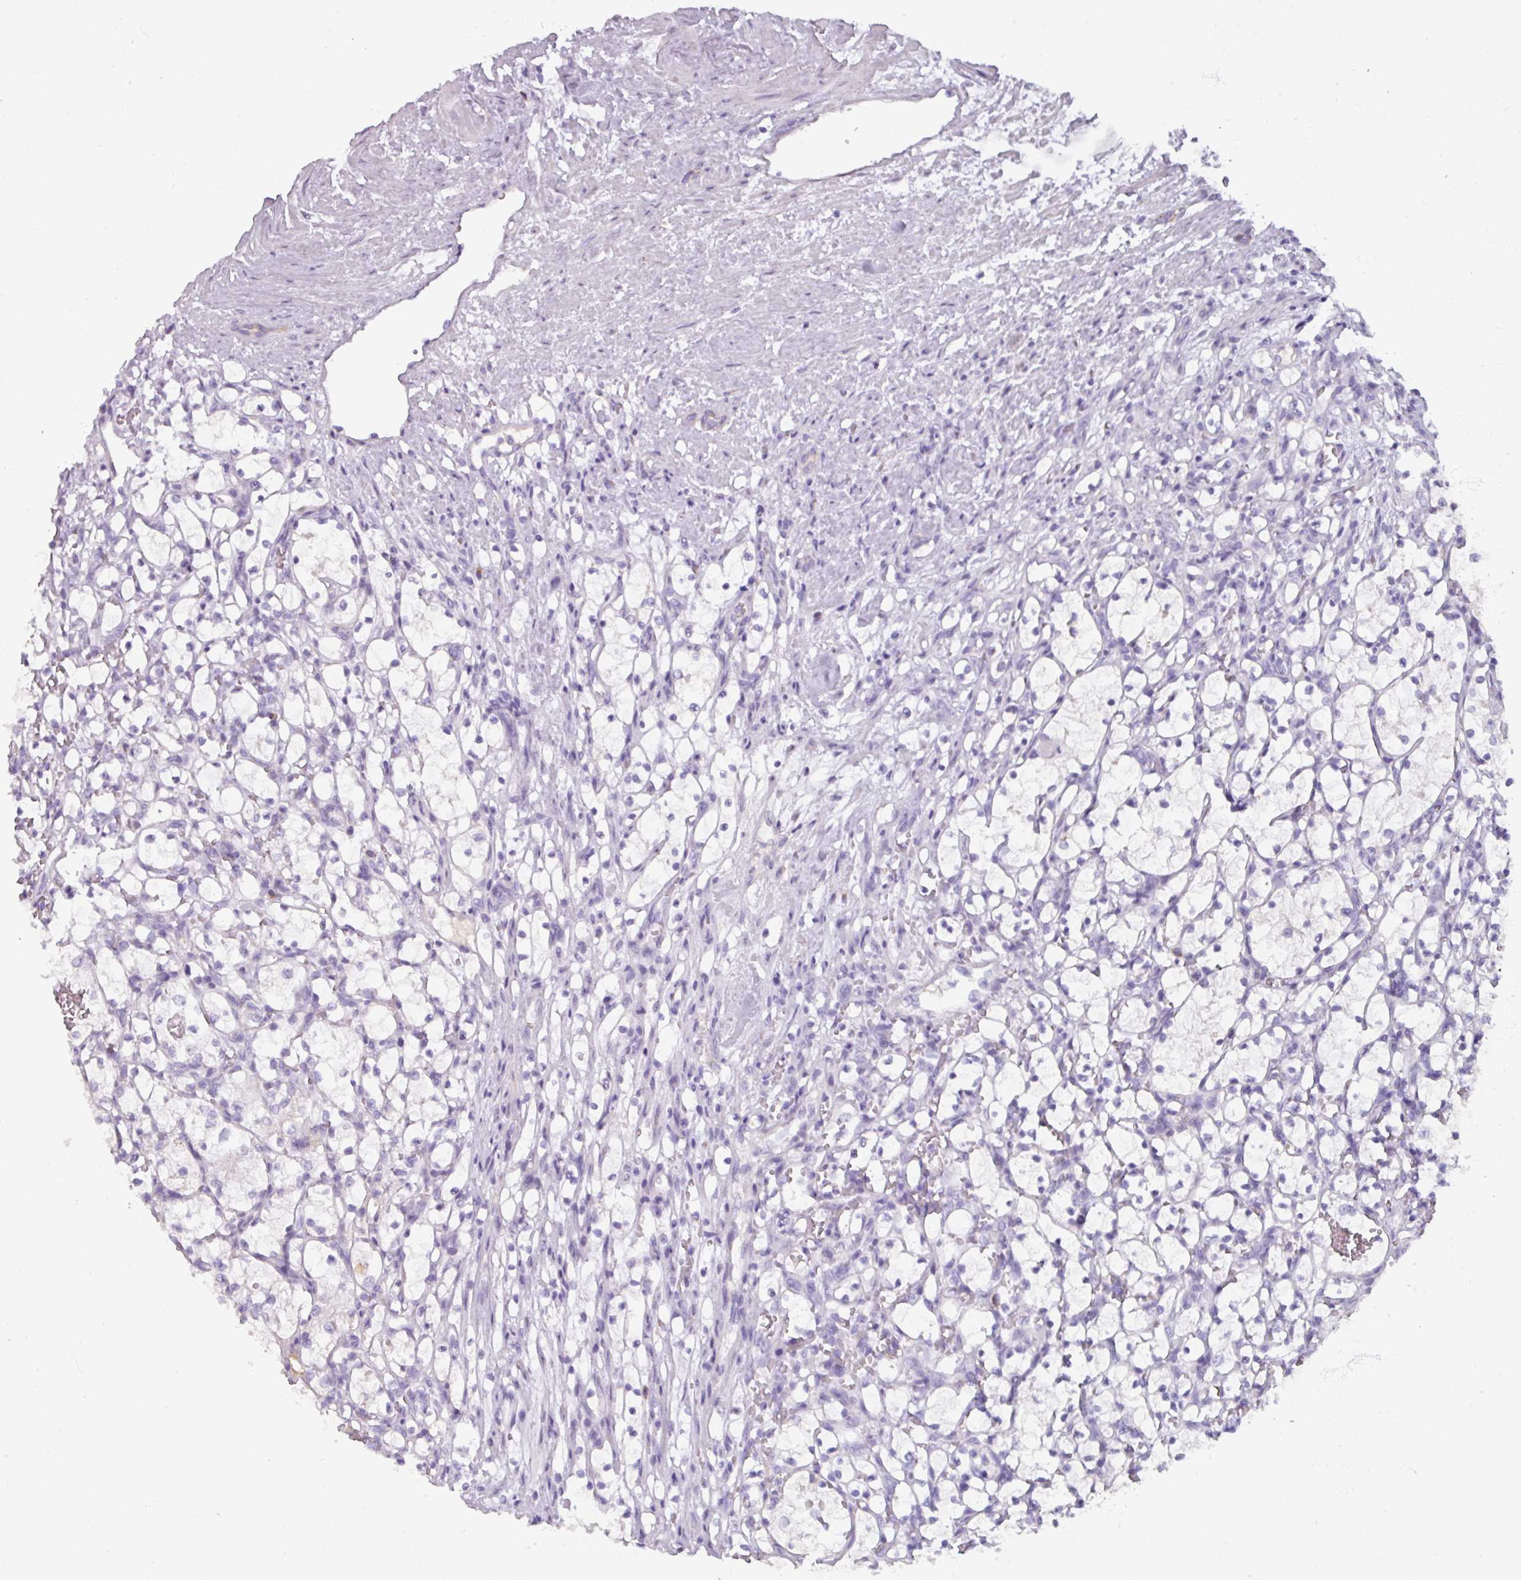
{"staining": {"intensity": "negative", "quantity": "none", "location": "none"}, "tissue": "renal cancer", "cell_type": "Tumor cells", "image_type": "cancer", "snomed": [{"axis": "morphology", "description": "Adenocarcinoma, NOS"}, {"axis": "topography", "description": "Kidney"}], "caption": "Immunohistochemistry photomicrograph of neoplastic tissue: renal cancer (adenocarcinoma) stained with DAB exhibits no significant protein staining in tumor cells.", "gene": "SPESP1", "patient": {"sex": "female", "age": 69}}